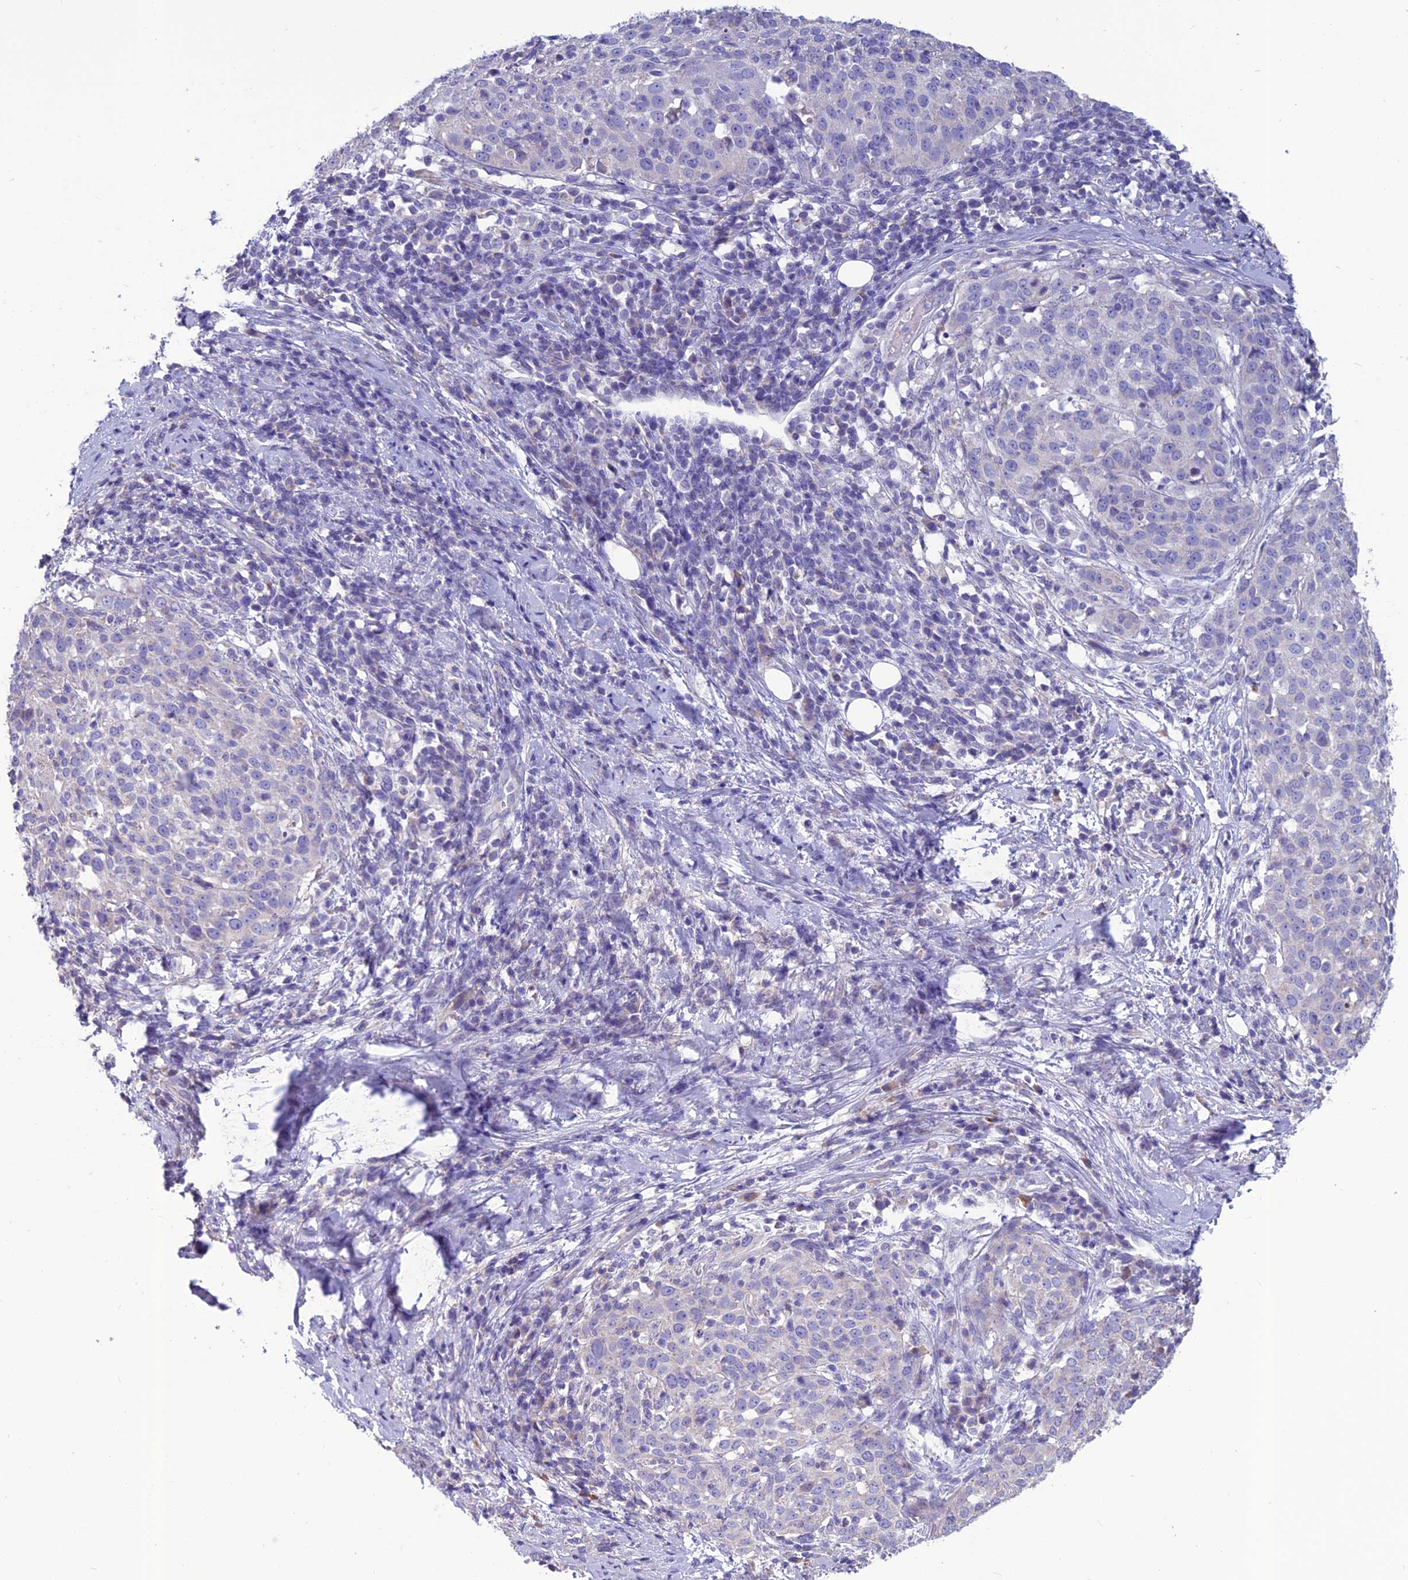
{"staining": {"intensity": "negative", "quantity": "none", "location": "none"}, "tissue": "cervical cancer", "cell_type": "Tumor cells", "image_type": "cancer", "snomed": [{"axis": "morphology", "description": "Squamous cell carcinoma, NOS"}, {"axis": "topography", "description": "Cervix"}], "caption": "Immunohistochemistry micrograph of human cervical cancer stained for a protein (brown), which shows no expression in tumor cells.", "gene": "BHMT2", "patient": {"sex": "female", "age": 57}}